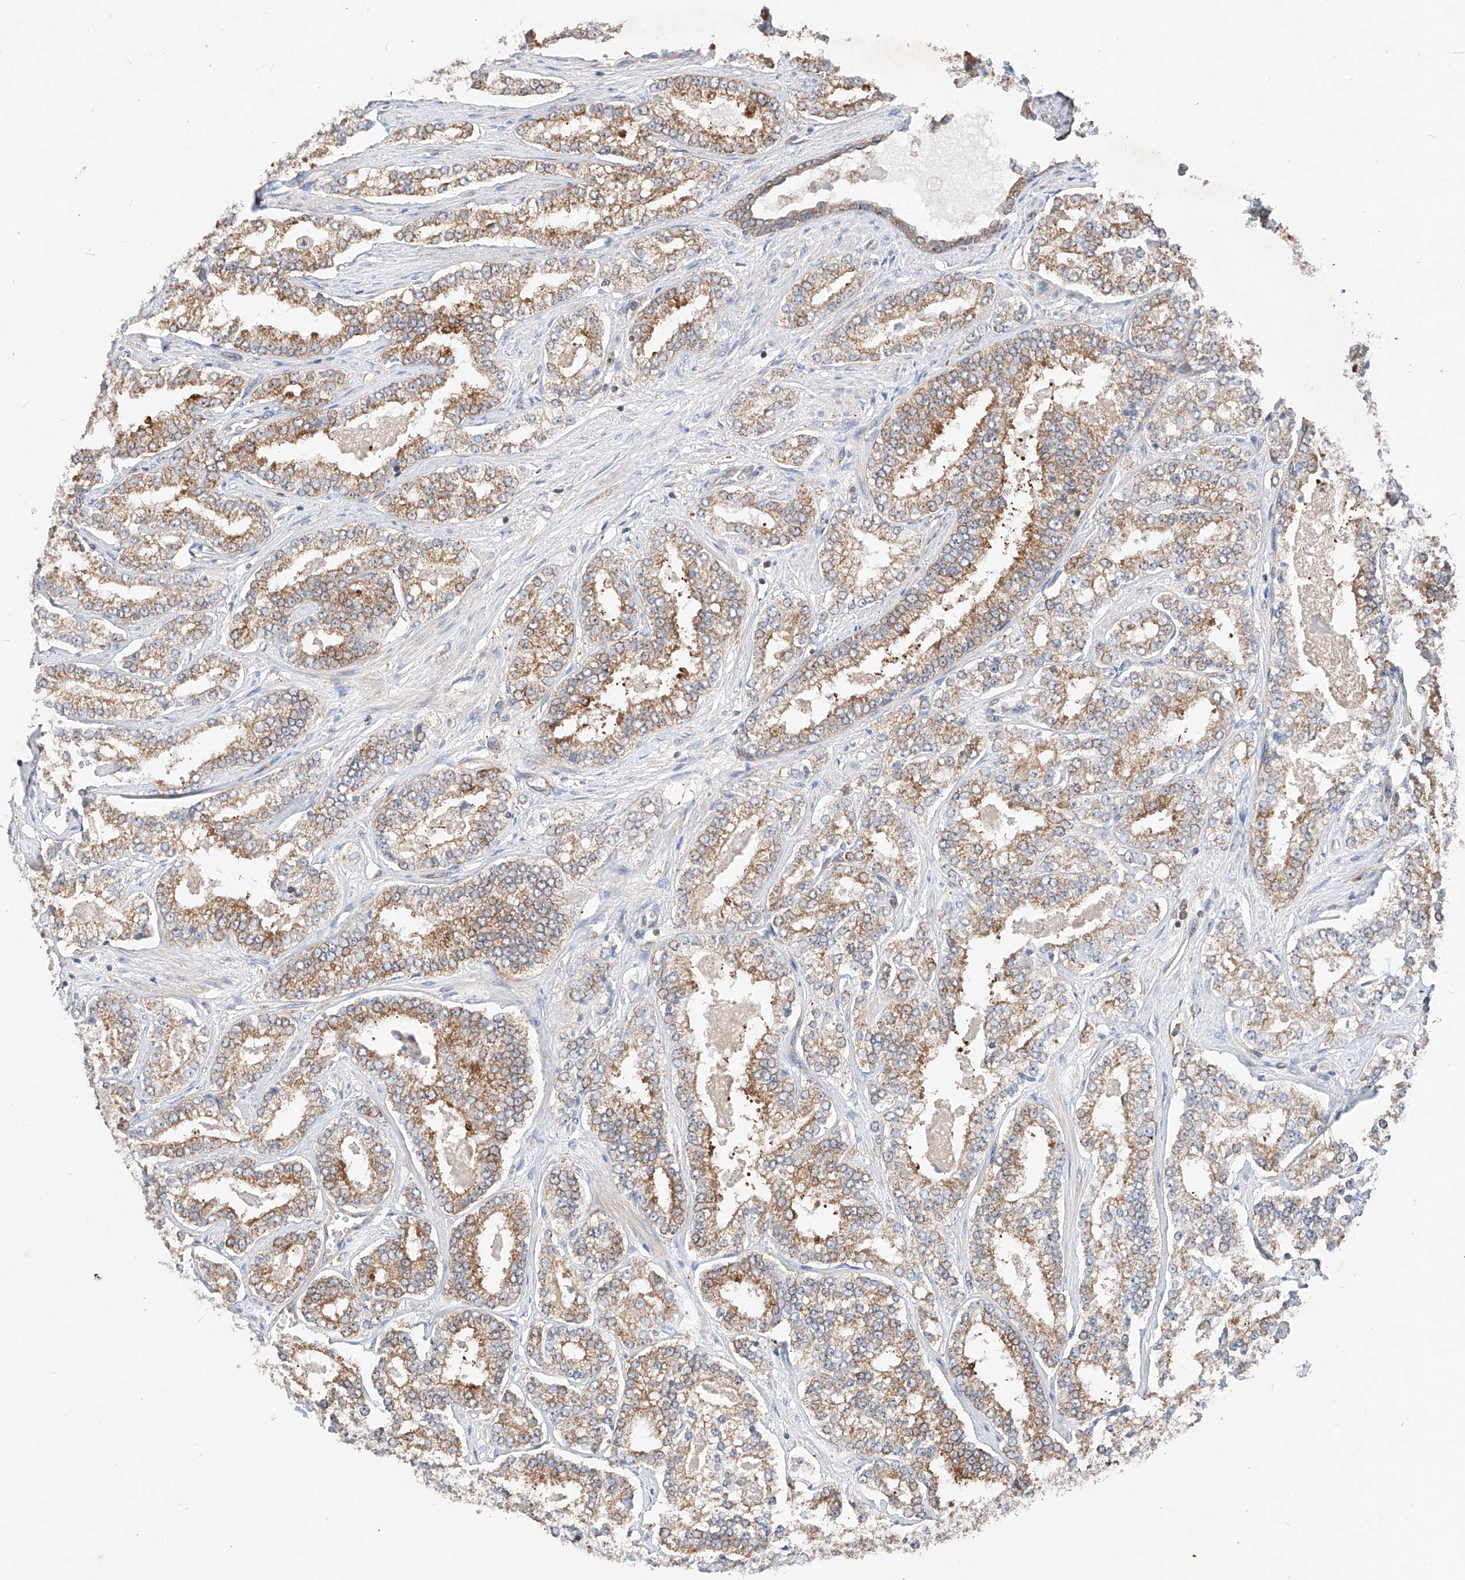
{"staining": {"intensity": "moderate", "quantity": ">75%", "location": "cytoplasmic/membranous"}, "tissue": "prostate cancer", "cell_type": "Tumor cells", "image_type": "cancer", "snomed": [{"axis": "morphology", "description": "Normal tissue, NOS"}, {"axis": "morphology", "description": "Adenocarcinoma, High grade"}, {"axis": "topography", "description": "Prostate"}], "caption": "Prostate cancer (high-grade adenocarcinoma) tissue shows moderate cytoplasmic/membranous expression in approximately >75% of tumor cells", "gene": "RUSC1", "patient": {"sex": "male", "age": 83}}